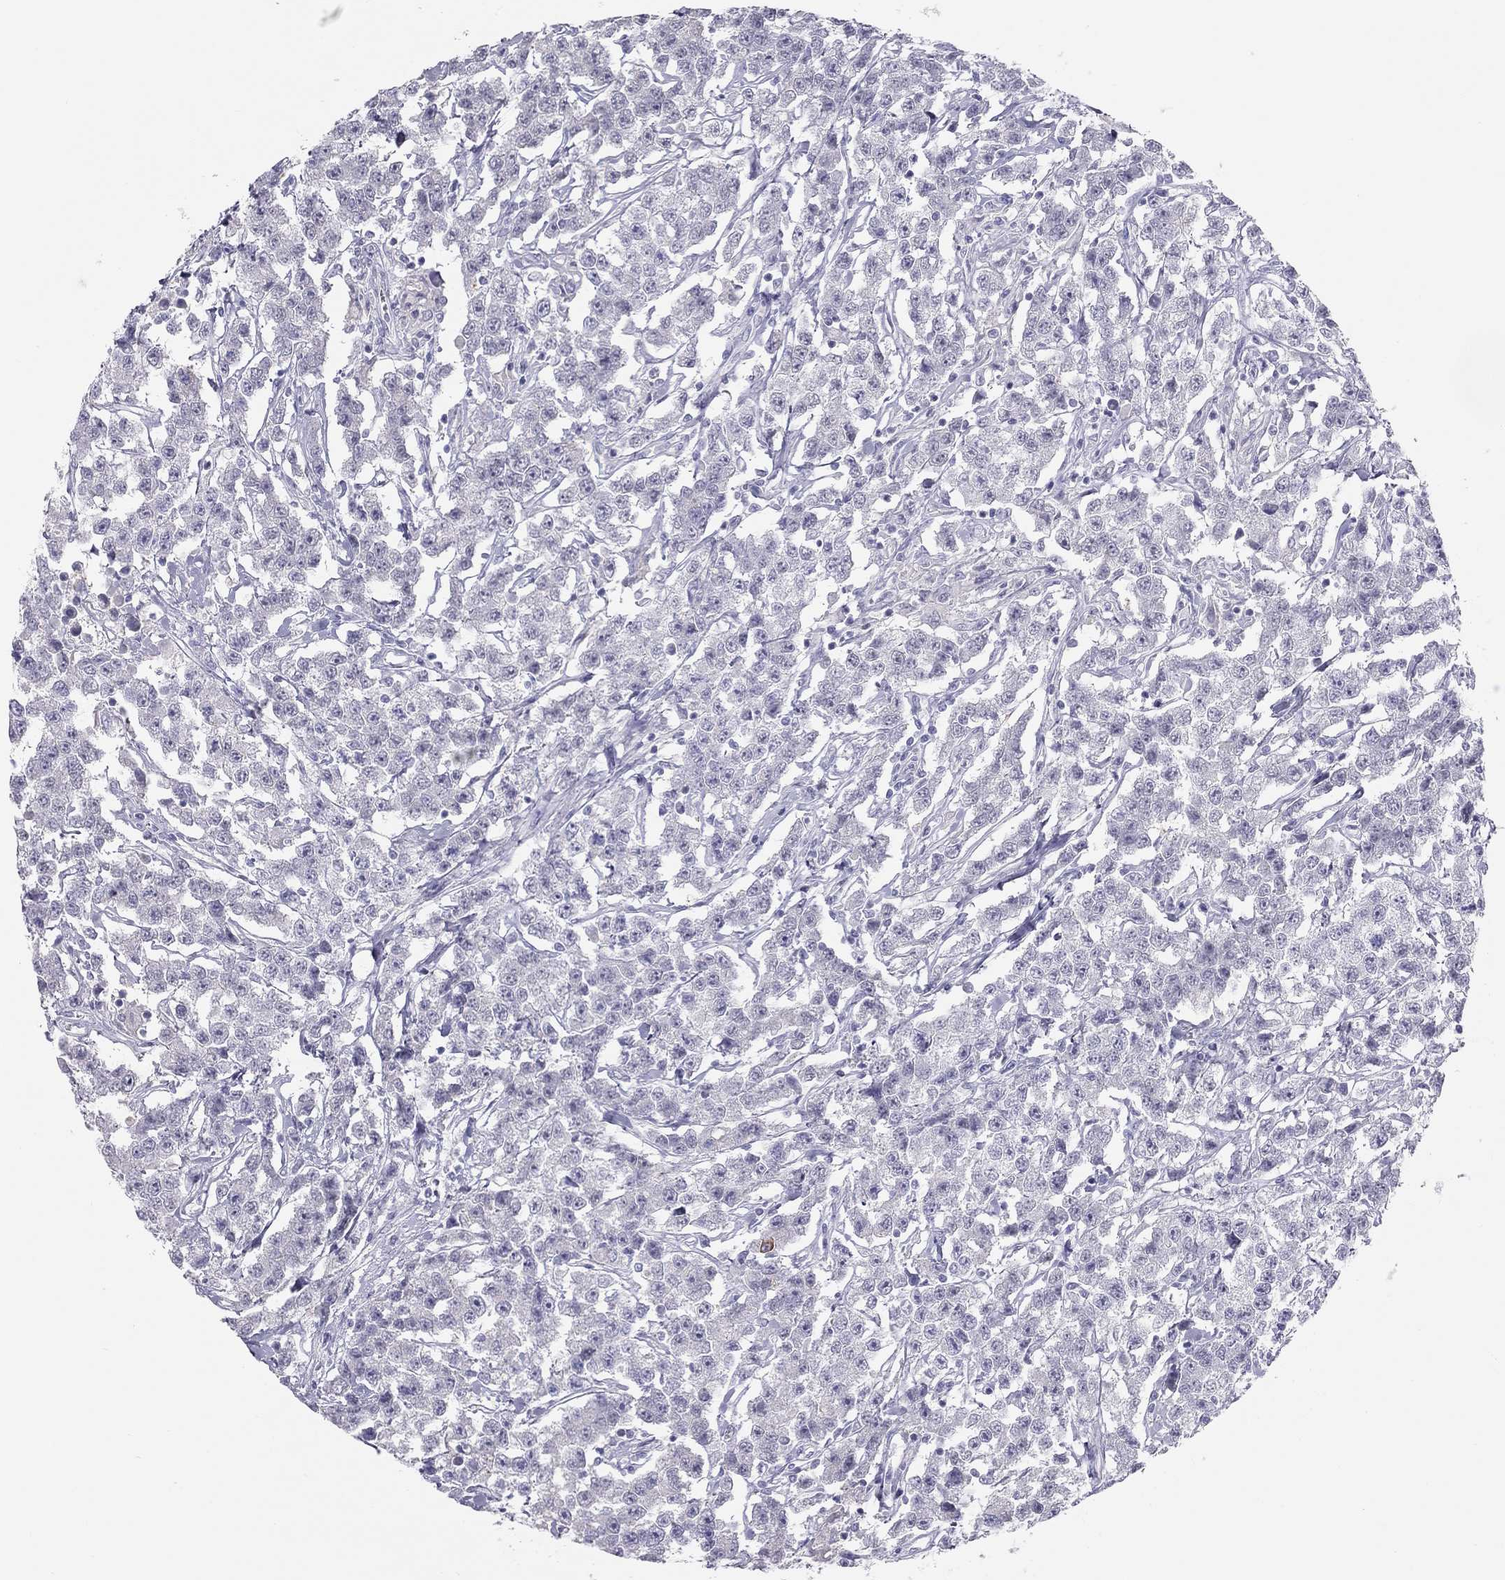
{"staining": {"intensity": "negative", "quantity": "none", "location": "none"}, "tissue": "testis cancer", "cell_type": "Tumor cells", "image_type": "cancer", "snomed": [{"axis": "morphology", "description": "Seminoma, NOS"}, {"axis": "topography", "description": "Testis"}], "caption": "DAB immunohistochemical staining of testis seminoma demonstrates no significant positivity in tumor cells.", "gene": "SPATA12", "patient": {"sex": "male", "age": 59}}